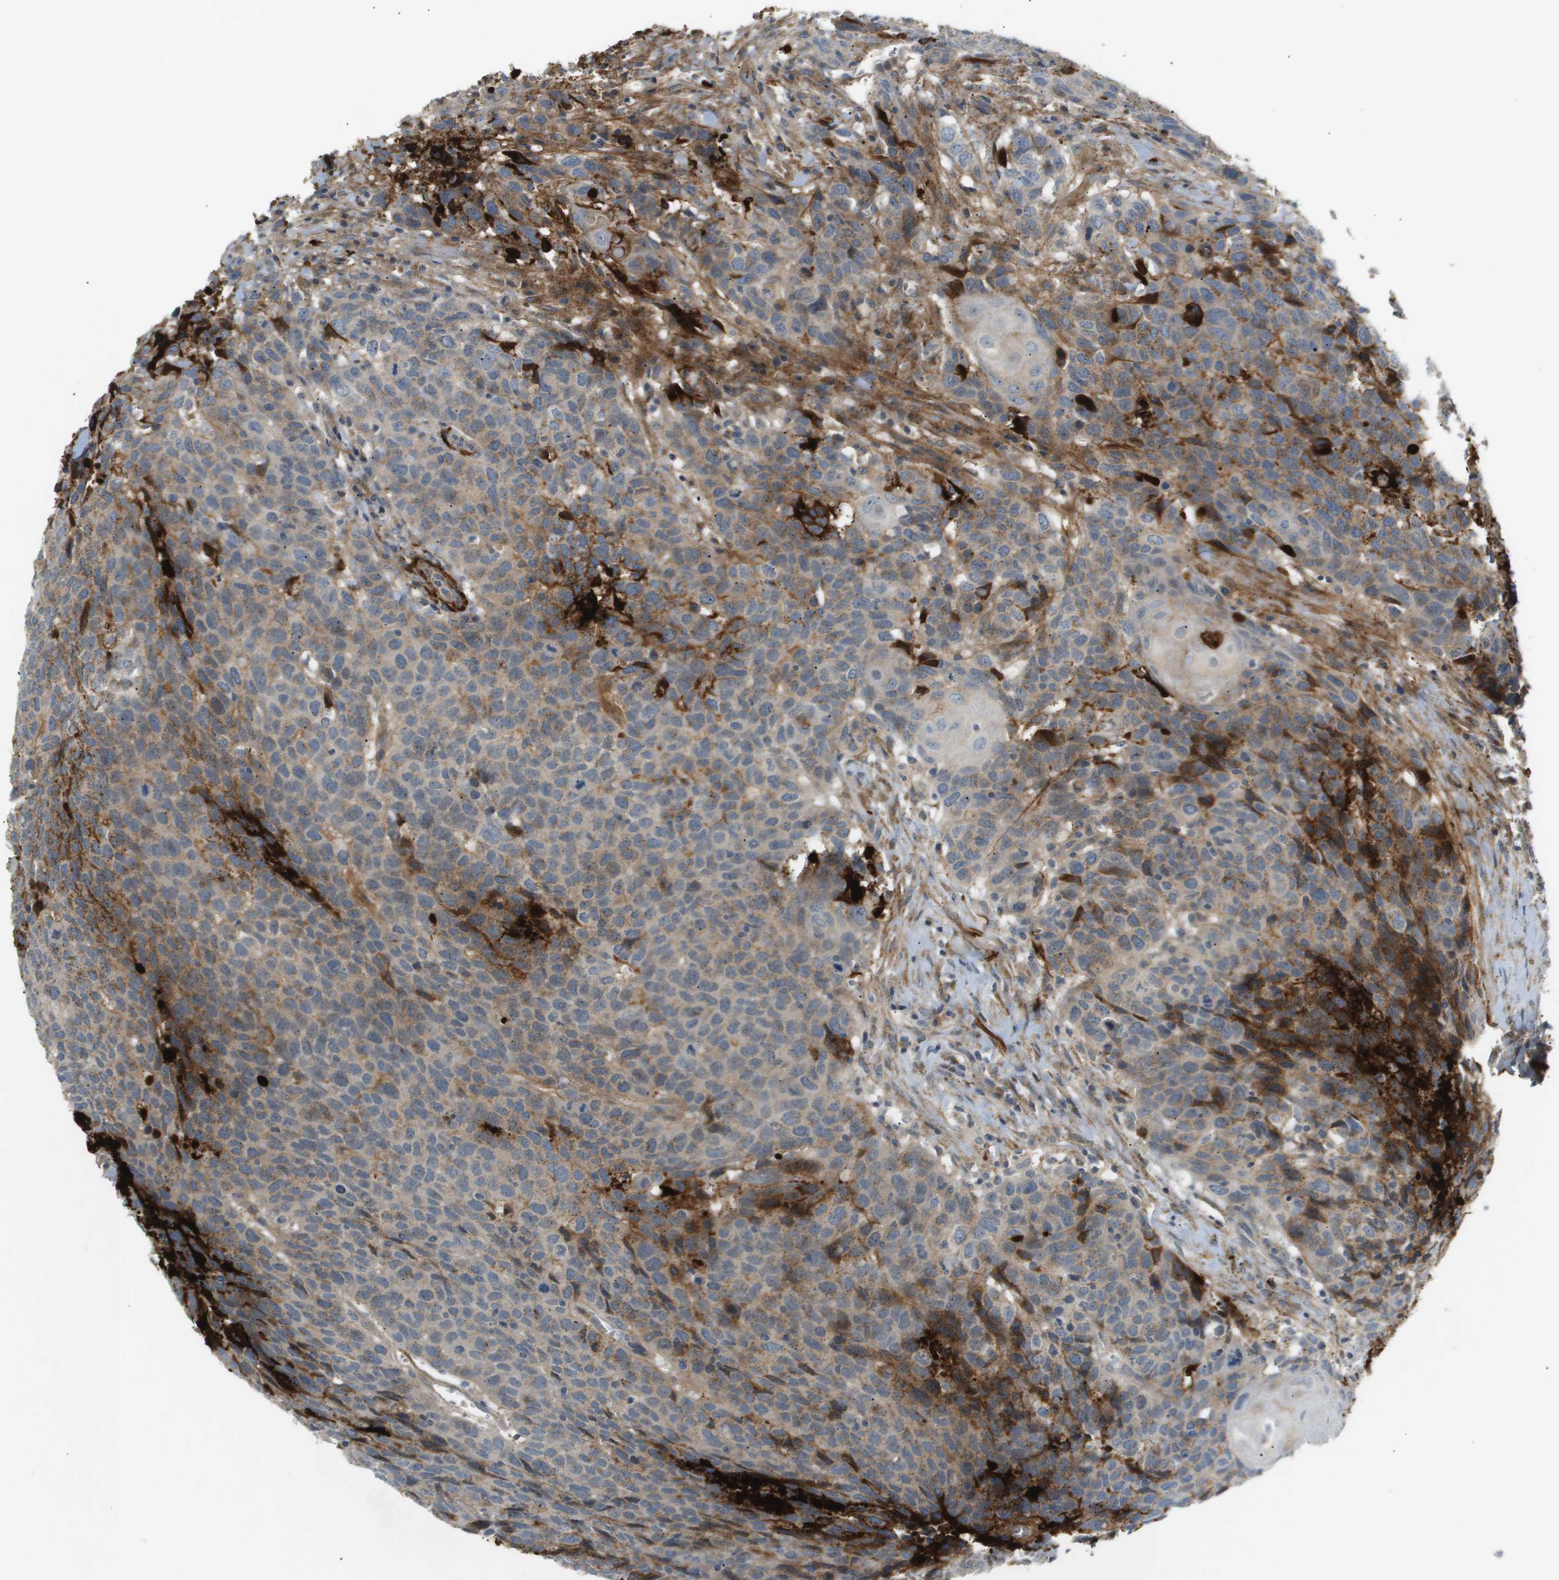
{"staining": {"intensity": "moderate", "quantity": "<25%", "location": "cytoplasmic/membranous"}, "tissue": "head and neck cancer", "cell_type": "Tumor cells", "image_type": "cancer", "snomed": [{"axis": "morphology", "description": "Squamous cell carcinoma, NOS"}, {"axis": "topography", "description": "Head-Neck"}], "caption": "Squamous cell carcinoma (head and neck) stained with a brown dye reveals moderate cytoplasmic/membranous positive positivity in approximately <25% of tumor cells.", "gene": "VTN", "patient": {"sex": "male", "age": 66}}